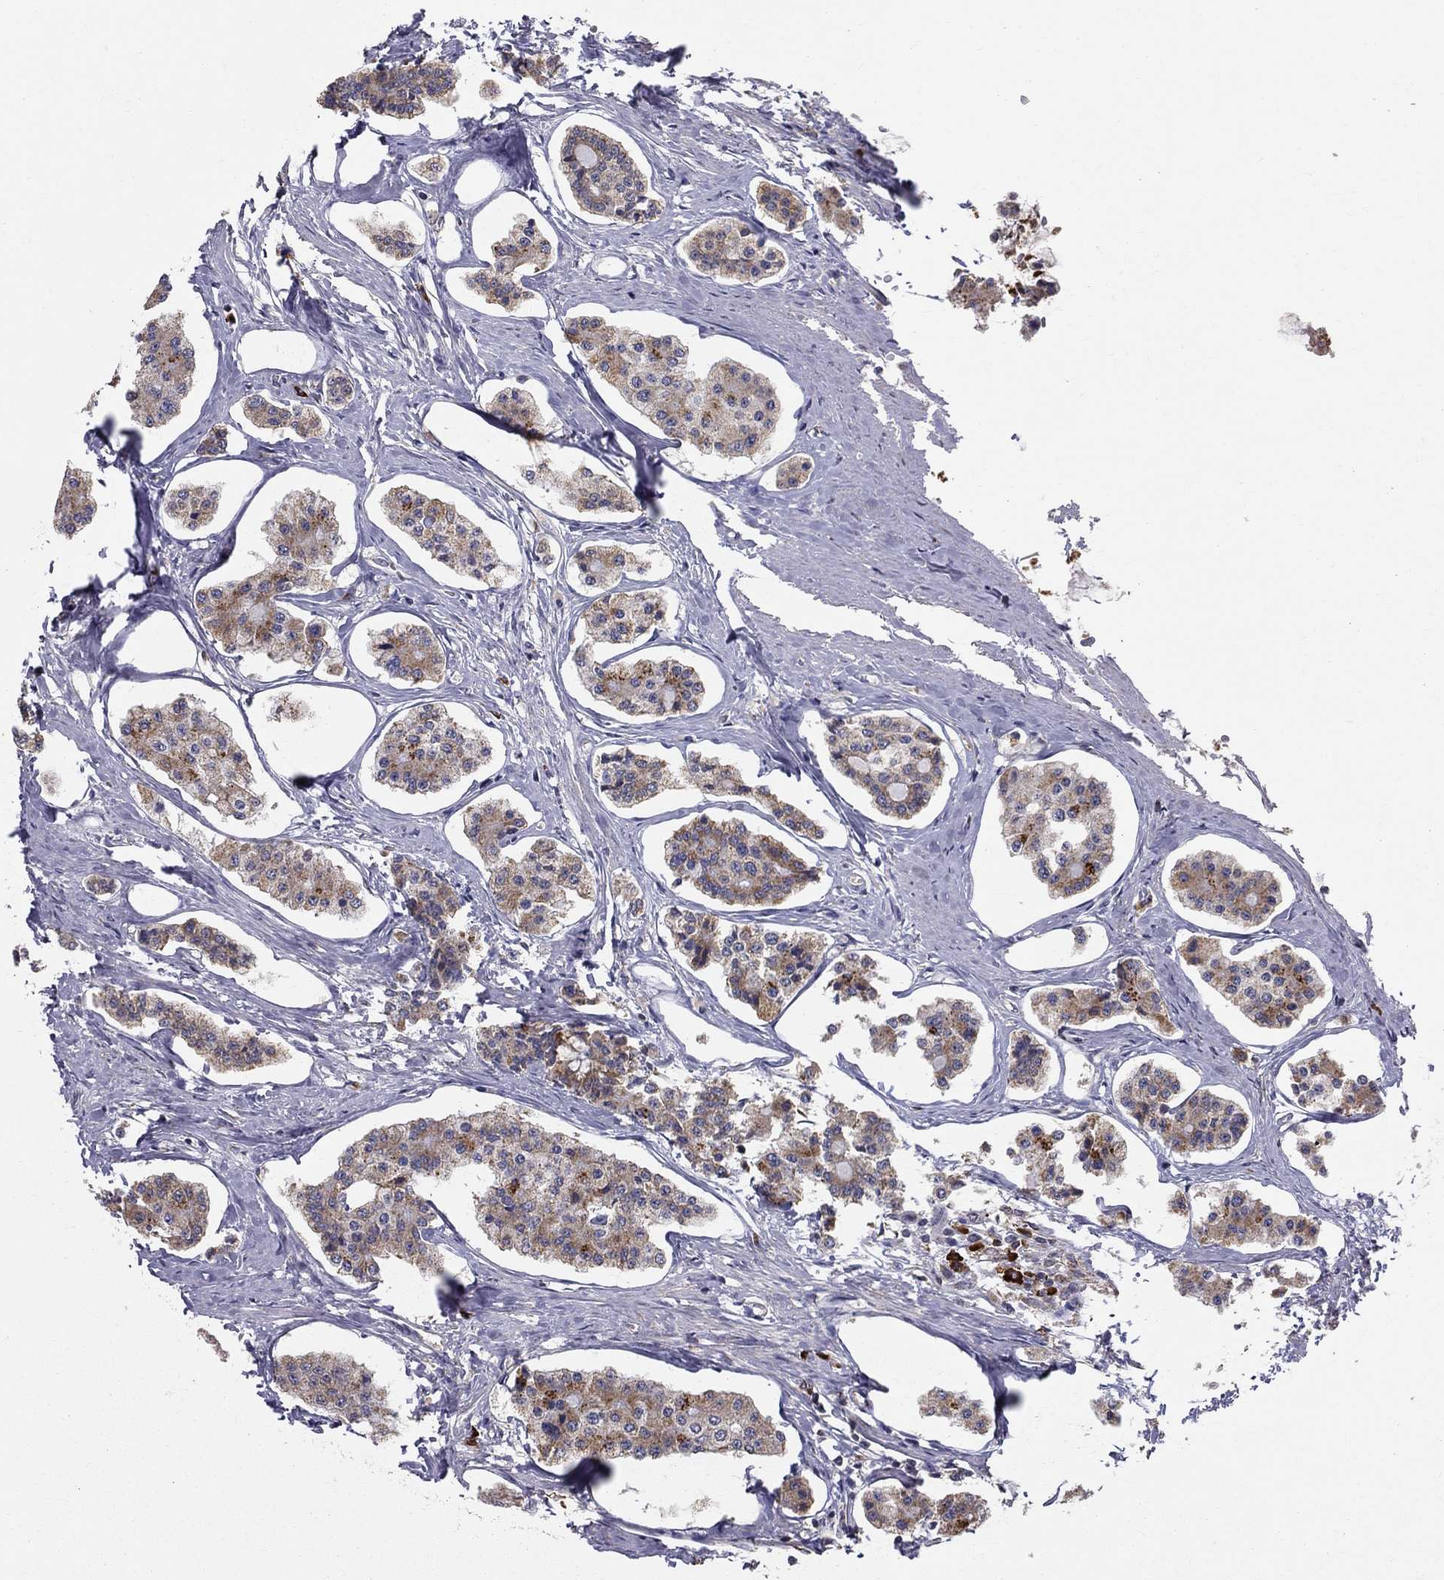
{"staining": {"intensity": "moderate", "quantity": "25%-75%", "location": "cytoplasmic/membranous"}, "tissue": "carcinoid", "cell_type": "Tumor cells", "image_type": "cancer", "snomed": [{"axis": "morphology", "description": "Carcinoid, malignant, NOS"}, {"axis": "topography", "description": "Small intestine"}], "caption": "The immunohistochemical stain highlights moderate cytoplasmic/membranous positivity in tumor cells of carcinoid (malignant) tissue.", "gene": "PRDX4", "patient": {"sex": "female", "age": 65}}